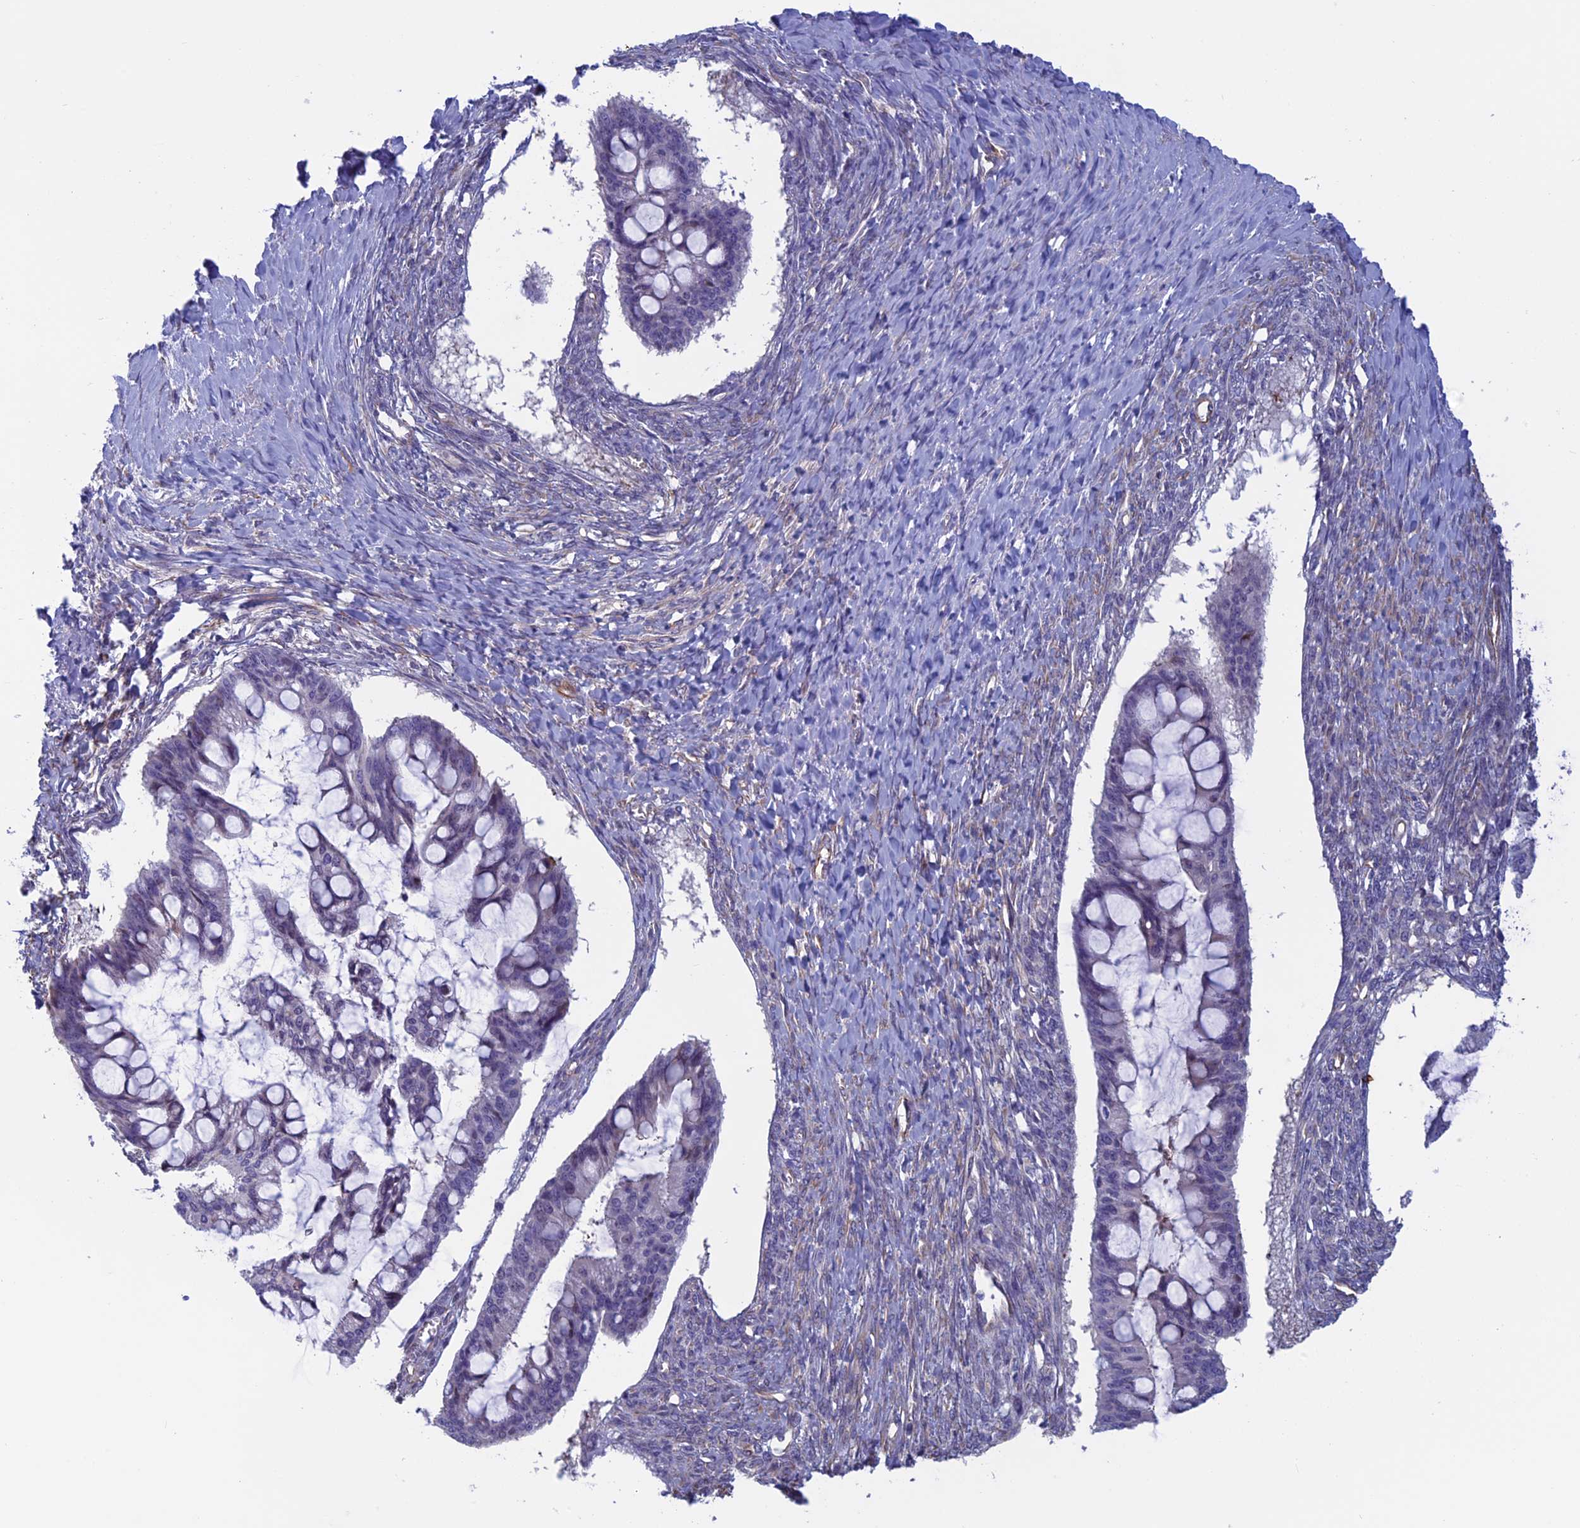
{"staining": {"intensity": "negative", "quantity": "none", "location": "none"}, "tissue": "ovarian cancer", "cell_type": "Tumor cells", "image_type": "cancer", "snomed": [{"axis": "morphology", "description": "Cystadenocarcinoma, mucinous, NOS"}, {"axis": "topography", "description": "Ovary"}], "caption": "This histopathology image is of ovarian cancer (mucinous cystadenocarcinoma) stained with immunohistochemistry (IHC) to label a protein in brown with the nuclei are counter-stained blue. There is no staining in tumor cells.", "gene": "BCL2L10", "patient": {"sex": "female", "age": 73}}